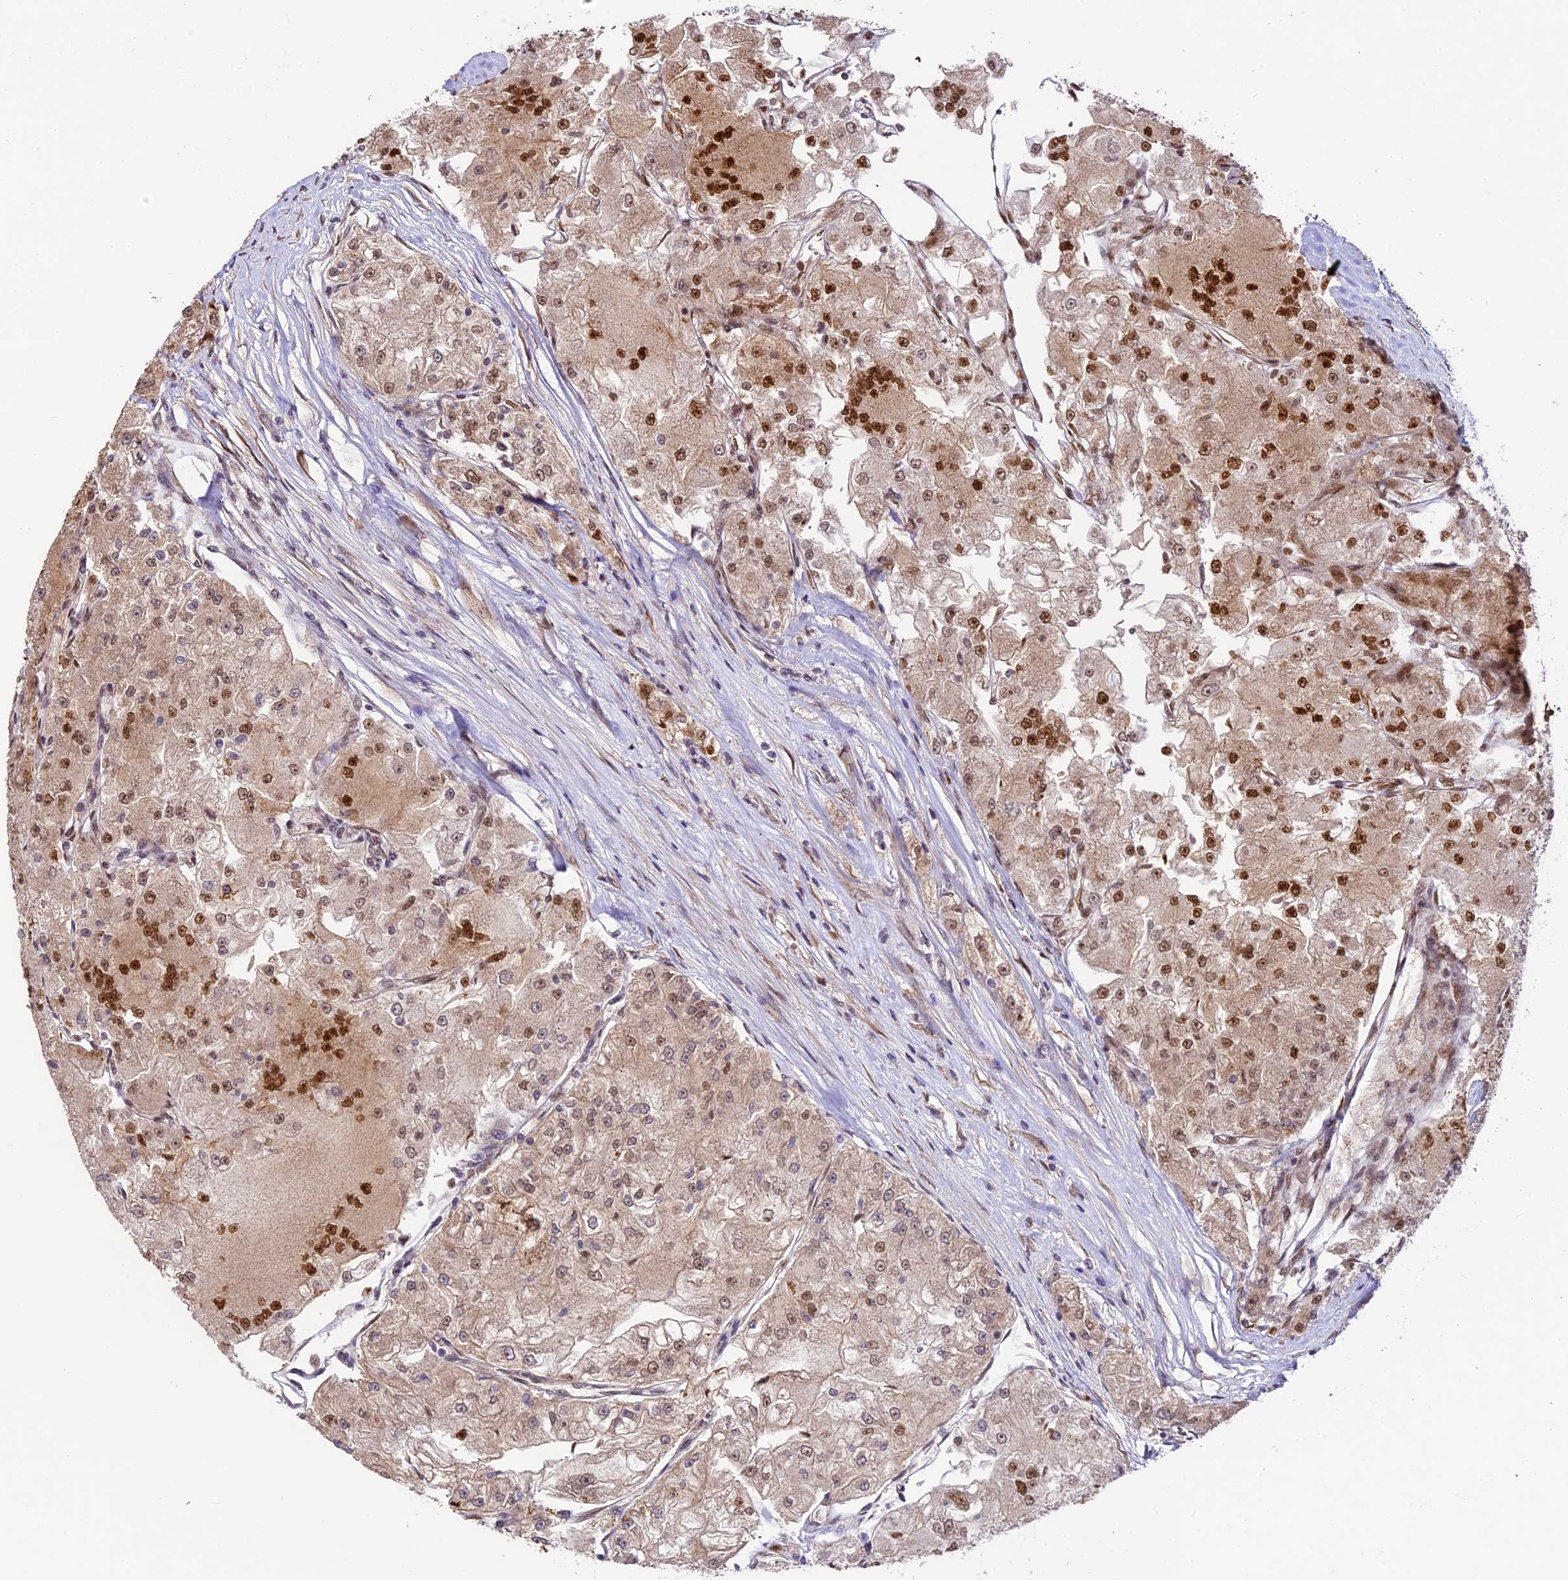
{"staining": {"intensity": "moderate", "quantity": "25%-75%", "location": "nuclear"}, "tissue": "renal cancer", "cell_type": "Tumor cells", "image_type": "cancer", "snomed": [{"axis": "morphology", "description": "Adenocarcinoma, NOS"}, {"axis": "topography", "description": "Kidney"}], "caption": "This is an image of IHC staining of renal adenocarcinoma, which shows moderate expression in the nuclear of tumor cells.", "gene": "TRIM22", "patient": {"sex": "female", "age": 72}}